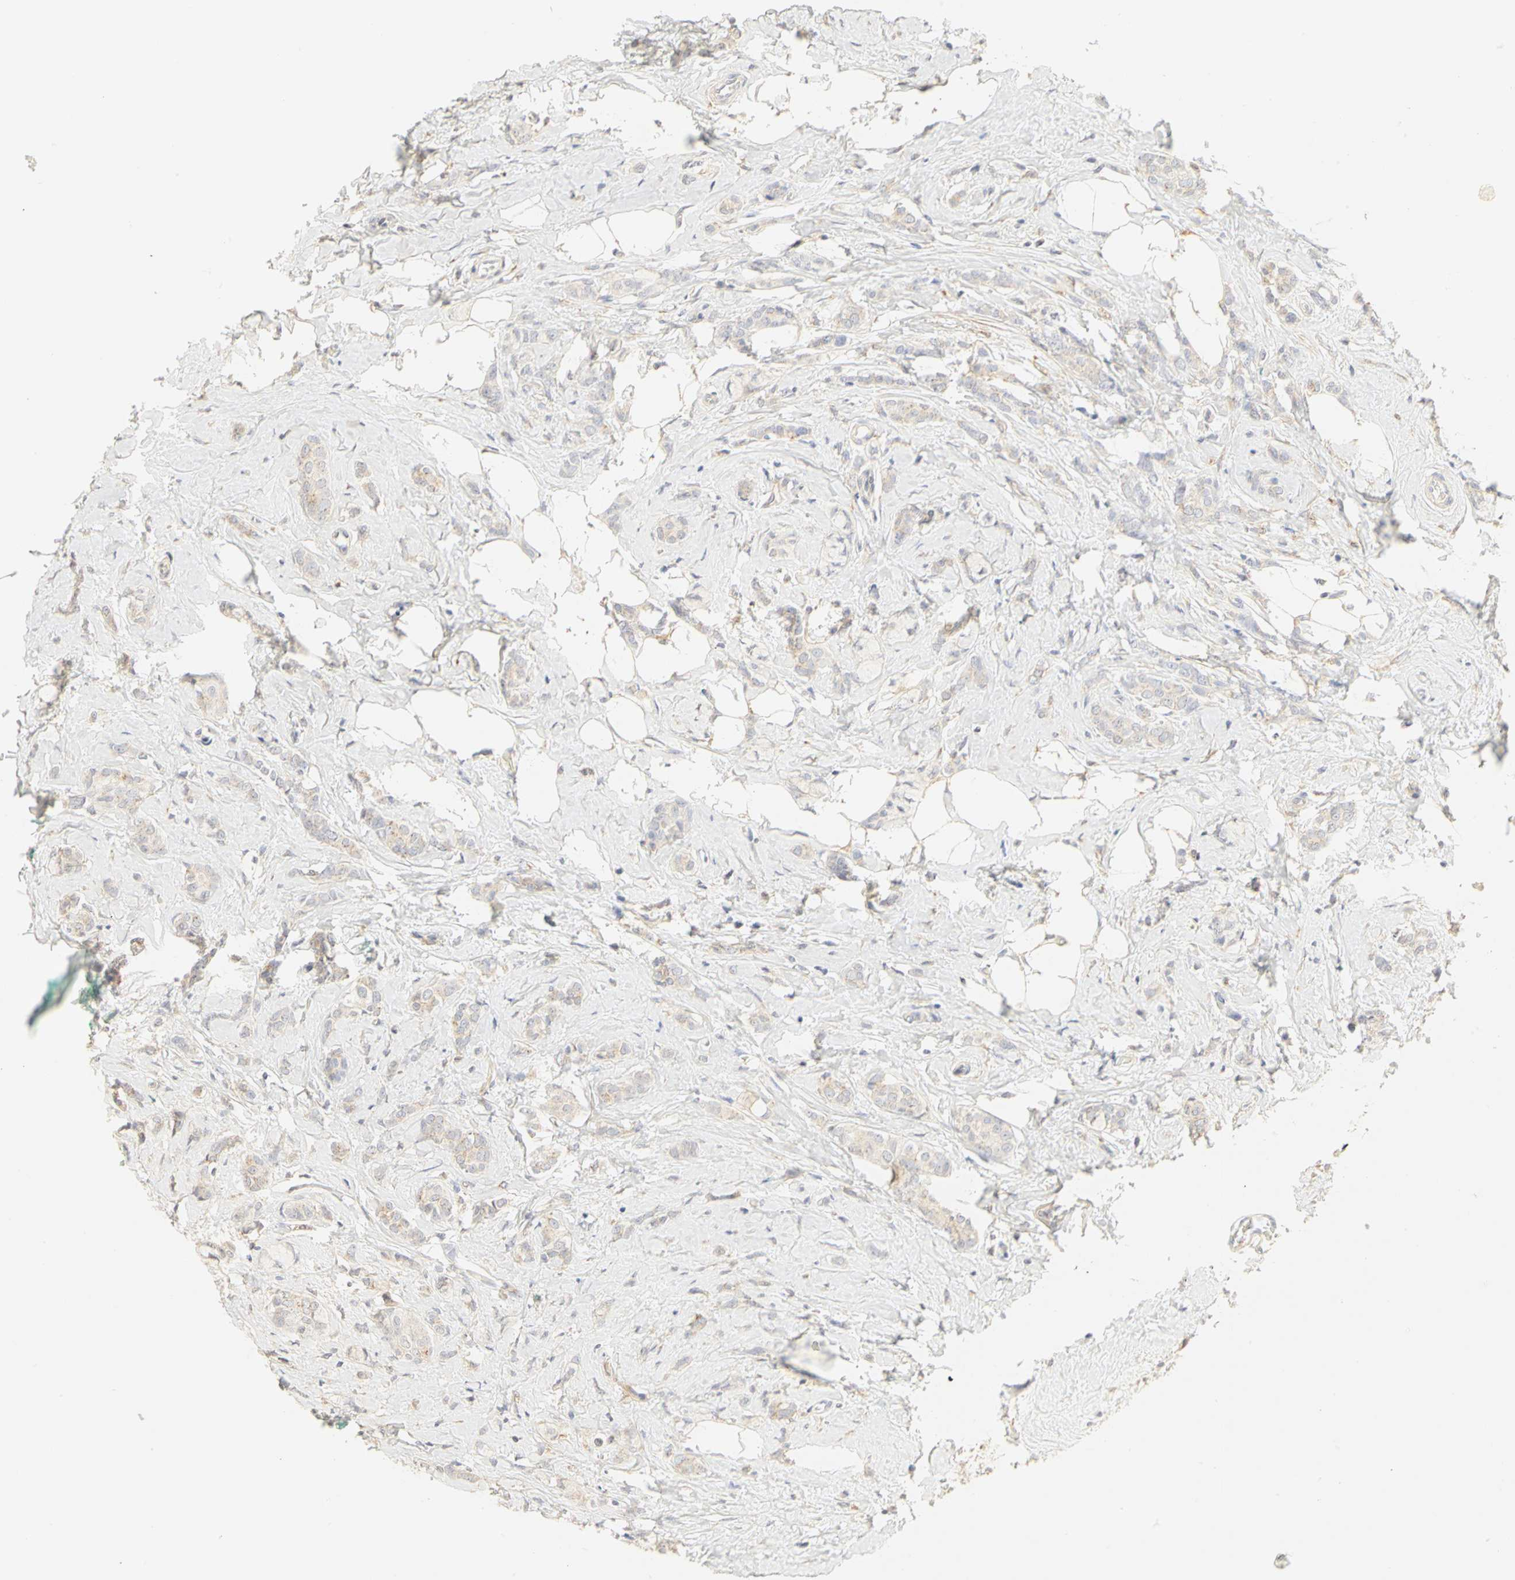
{"staining": {"intensity": "weak", "quantity": "25%-75%", "location": "cytoplasmic/membranous"}, "tissue": "breast cancer", "cell_type": "Tumor cells", "image_type": "cancer", "snomed": [{"axis": "morphology", "description": "Lobular carcinoma"}, {"axis": "topography", "description": "Breast"}], "caption": "There is low levels of weak cytoplasmic/membranous staining in tumor cells of lobular carcinoma (breast), as demonstrated by immunohistochemical staining (brown color).", "gene": "GNRH2", "patient": {"sex": "female", "age": 60}}